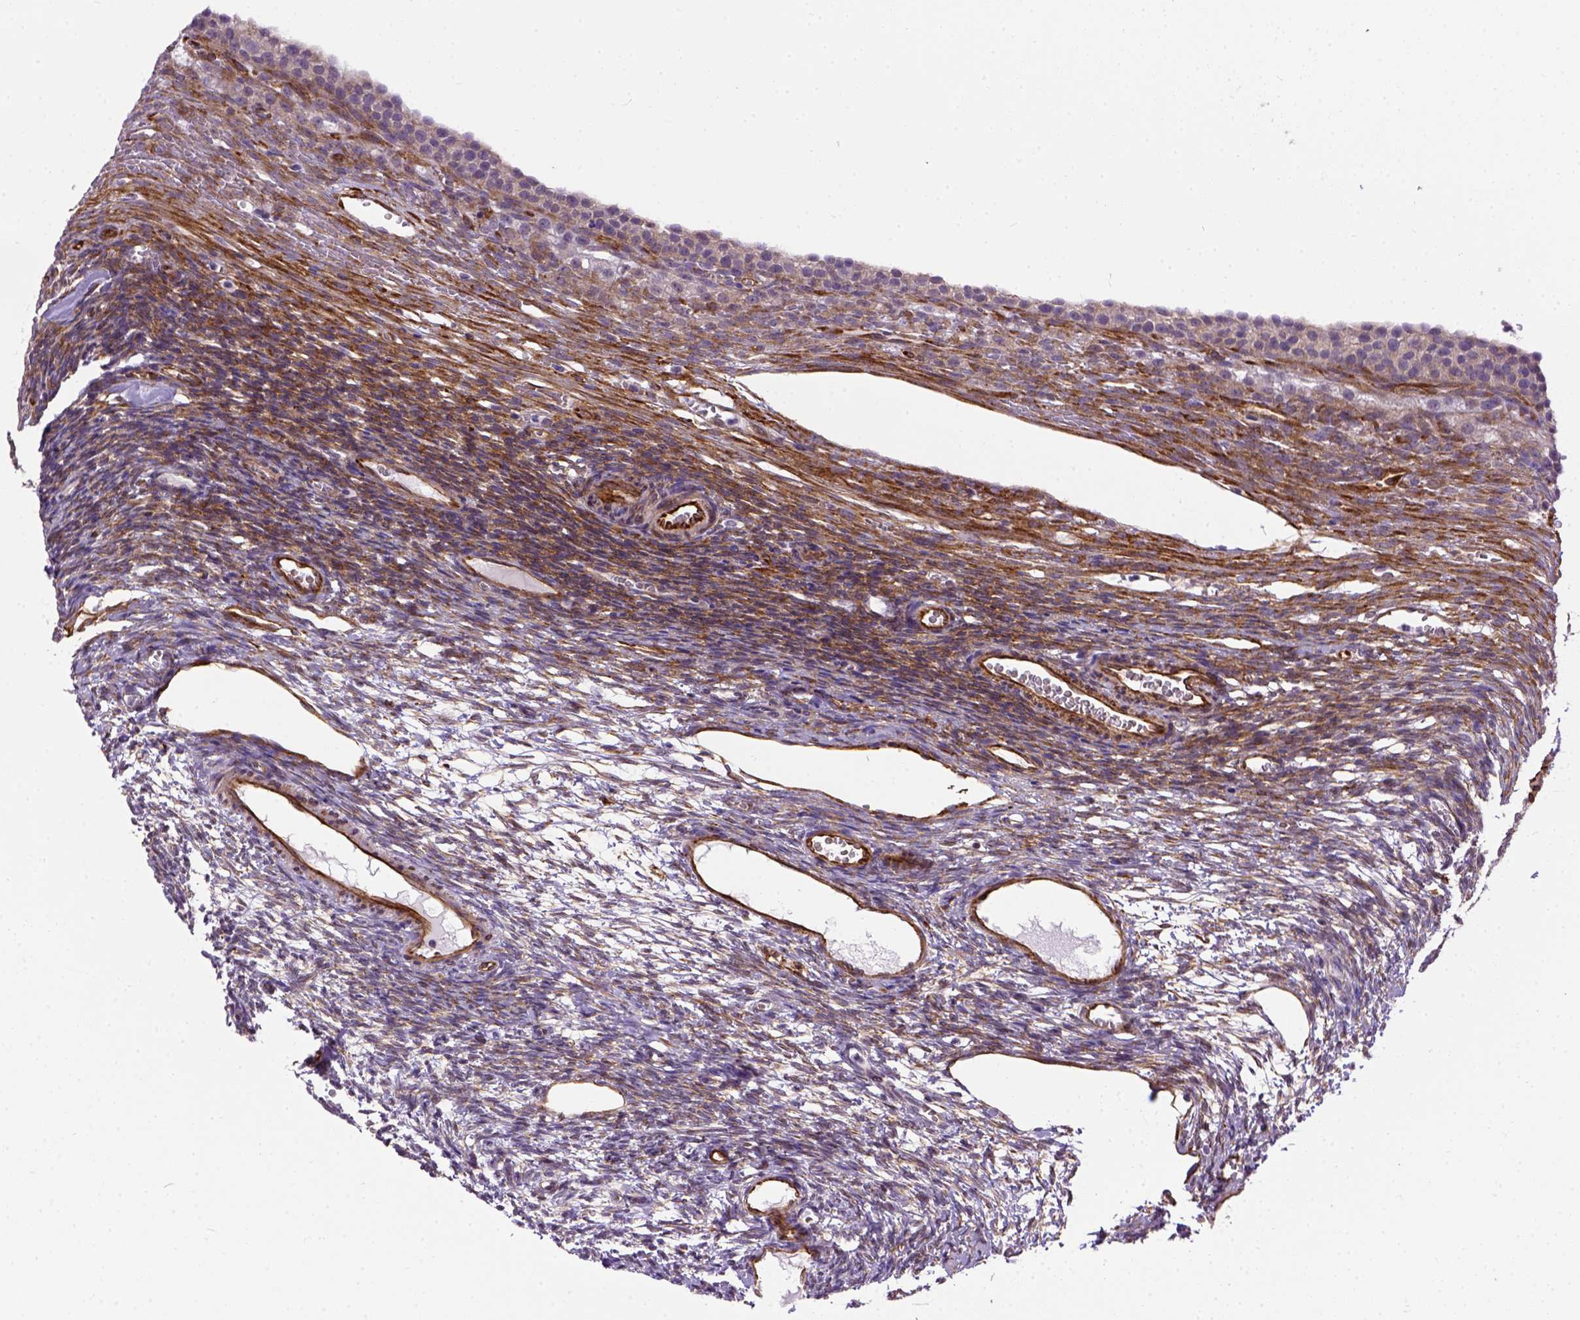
{"staining": {"intensity": "moderate", "quantity": "<25%", "location": "cytoplasmic/membranous"}, "tissue": "ovary", "cell_type": "Follicle cells", "image_type": "normal", "snomed": [{"axis": "morphology", "description": "Normal tissue, NOS"}, {"axis": "topography", "description": "Ovary"}], "caption": "A brown stain highlights moderate cytoplasmic/membranous positivity of a protein in follicle cells of unremarkable ovary. (Brightfield microscopy of DAB IHC at high magnification).", "gene": "KAZN", "patient": {"sex": "female", "age": 34}}